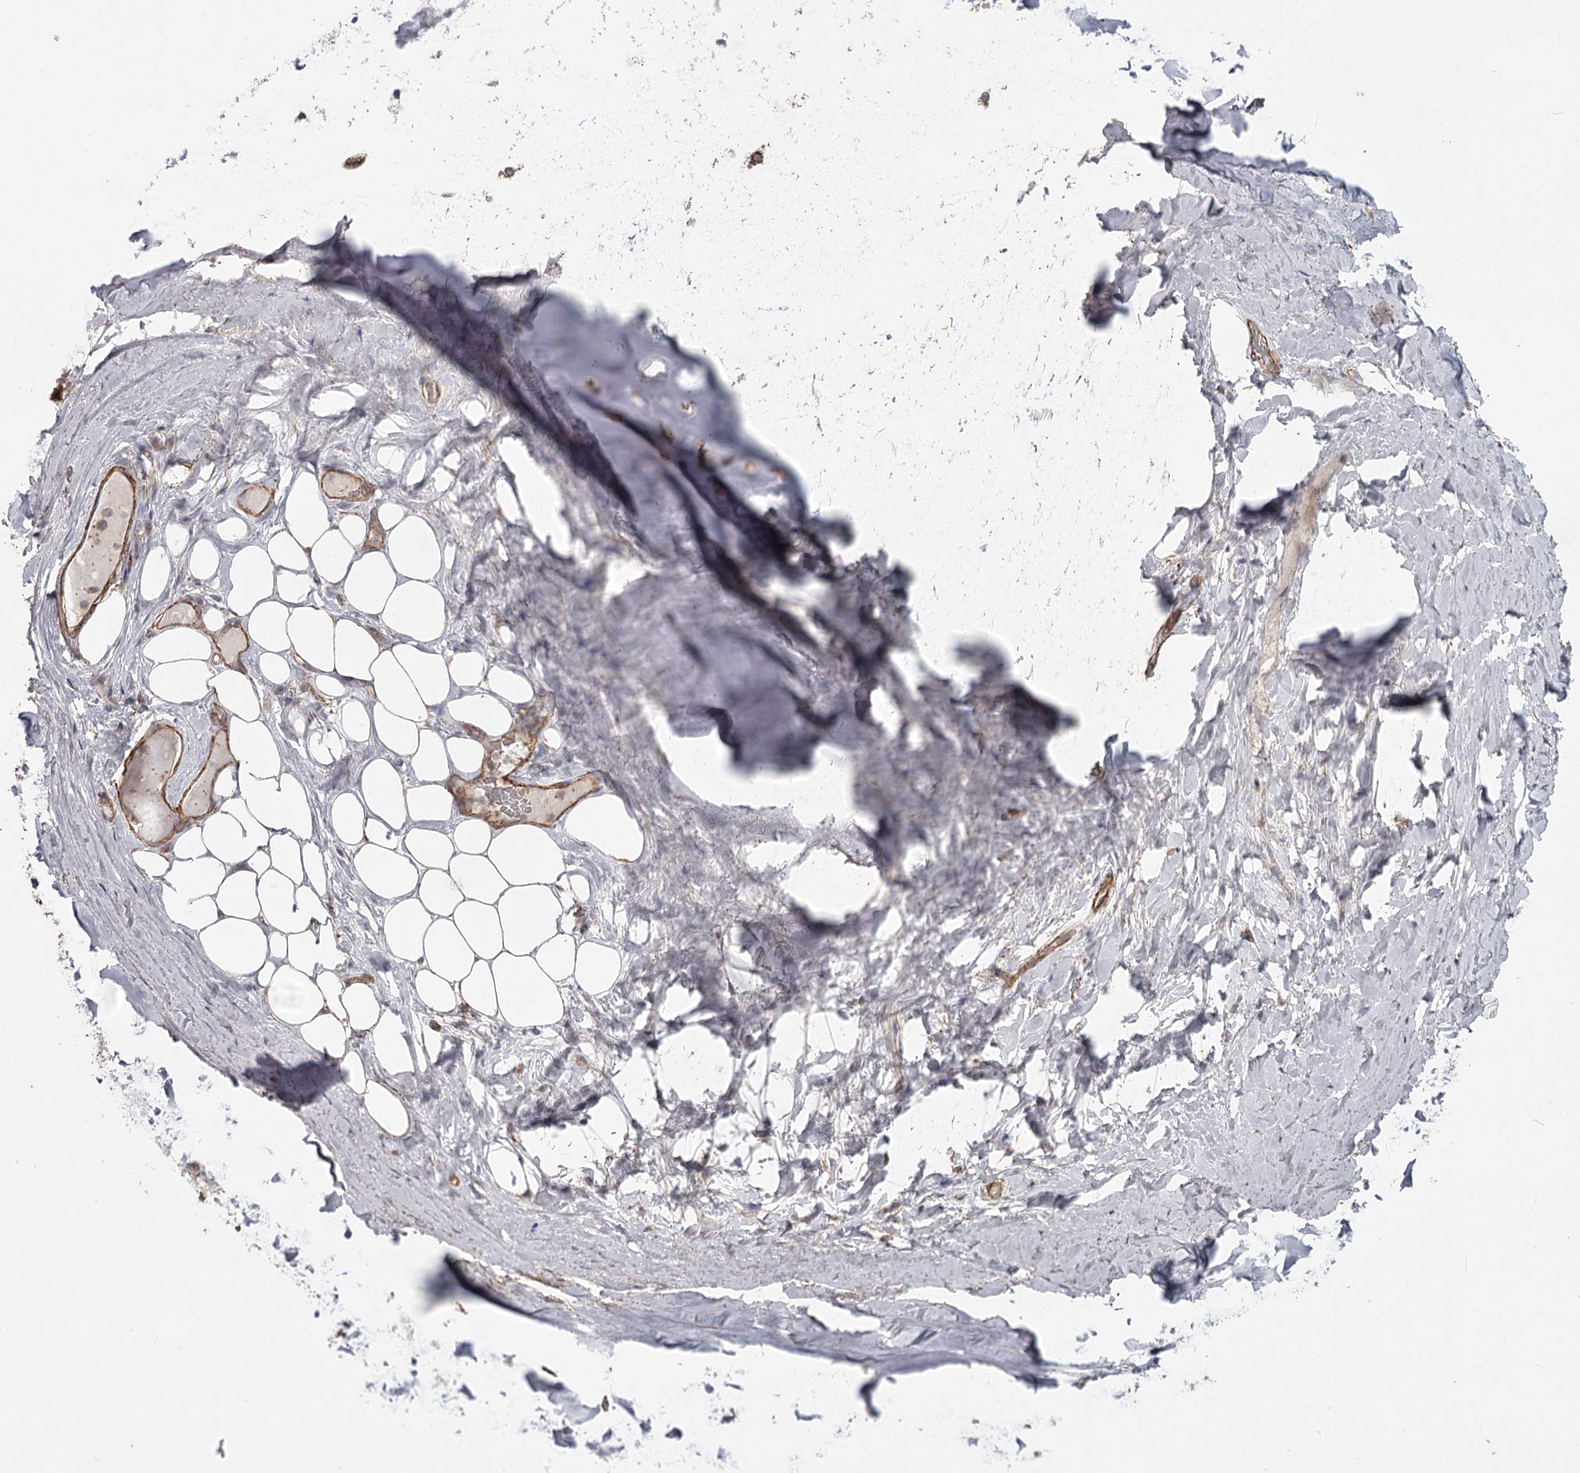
{"staining": {"intensity": "negative", "quantity": "none", "location": "none"}, "tissue": "adipose tissue", "cell_type": "Adipocytes", "image_type": "normal", "snomed": [{"axis": "morphology", "description": "Normal tissue, NOS"}, {"axis": "topography", "description": "Lymph node"}, {"axis": "topography", "description": "Cartilage tissue"}, {"axis": "topography", "description": "Bronchus"}], "caption": "DAB (3,3'-diaminobenzidine) immunohistochemical staining of benign human adipose tissue displays no significant expression in adipocytes. The staining was performed using DAB (3,3'-diaminobenzidine) to visualize the protein expression in brown, while the nuclei were stained in blue with hematoxylin (Magnification: 20x).", "gene": "DHRS9", "patient": {"sex": "male", "age": 63}}